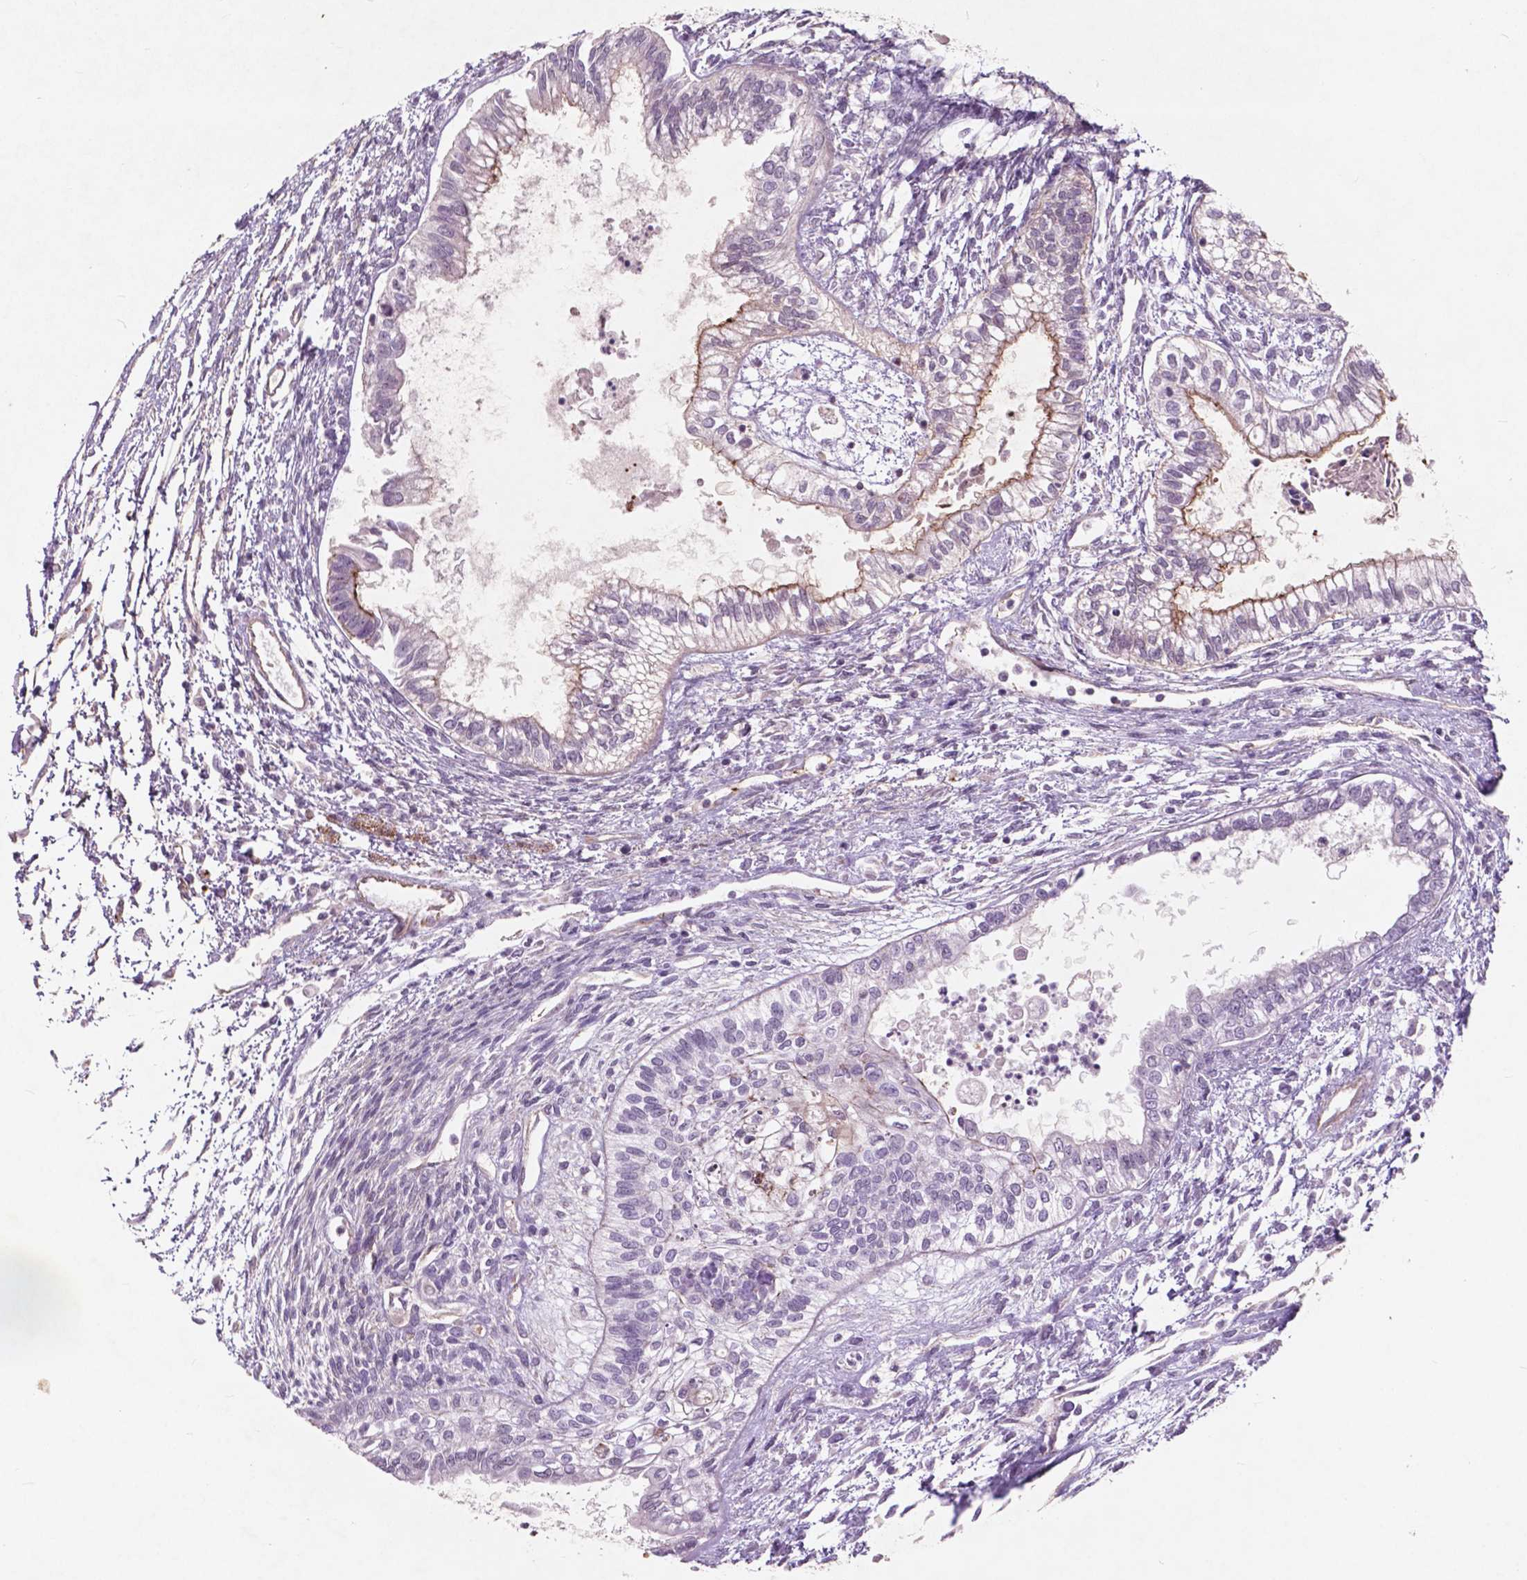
{"staining": {"intensity": "moderate", "quantity": "<25%", "location": "cytoplasmic/membranous"}, "tissue": "testis cancer", "cell_type": "Tumor cells", "image_type": "cancer", "snomed": [{"axis": "morphology", "description": "Carcinoma, Embryonal, NOS"}, {"axis": "topography", "description": "Testis"}], "caption": "The histopathology image displays staining of testis cancer (embryonal carcinoma), revealing moderate cytoplasmic/membranous protein positivity (brown color) within tumor cells. Nuclei are stained in blue.", "gene": "RFPL4B", "patient": {"sex": "male", "age": 37}}